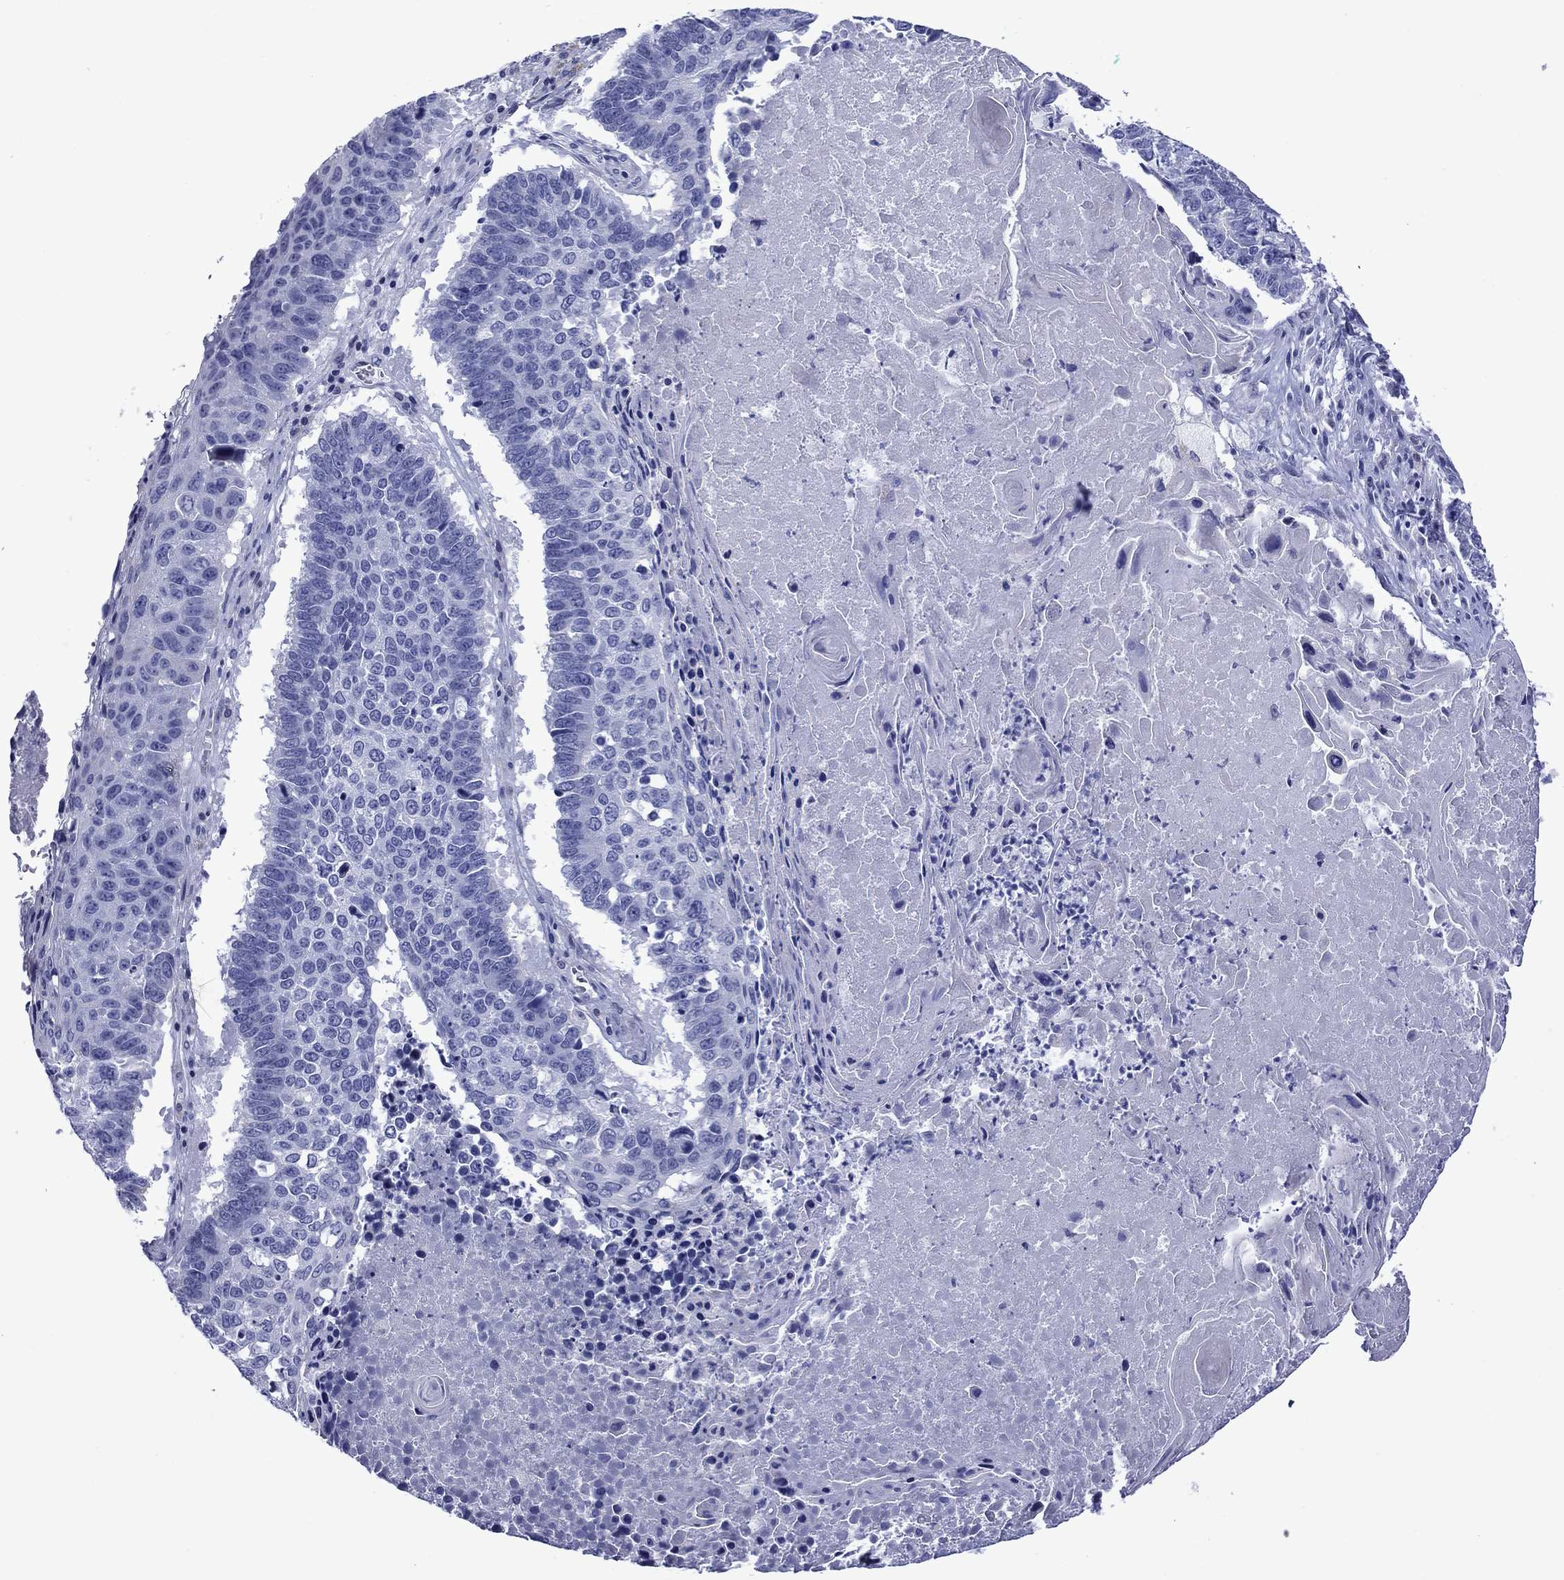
{"staining": {"intensity": "negative", "quantity": "none", "location": "none"}, "tissue": "lung cancer", "cell_type": "Tumor cells", "image_type": "cancer", "snomed": [{"axis": "morphology", "description": "Squamous cell carcinoma, NOS"}, {"axis": "topography", "description": "Lung"}], "caption": "Tumor cells are negative for brown protein staining in lung cancer. (Stains: DAB (3,3'-diaminobenzidine) IHC with hematoxylin counter stain, Microscopy: brightfield microscopy at high magnification).", "gene": "PIWIL1", "patient": {"sex": "male", "age": 73}}